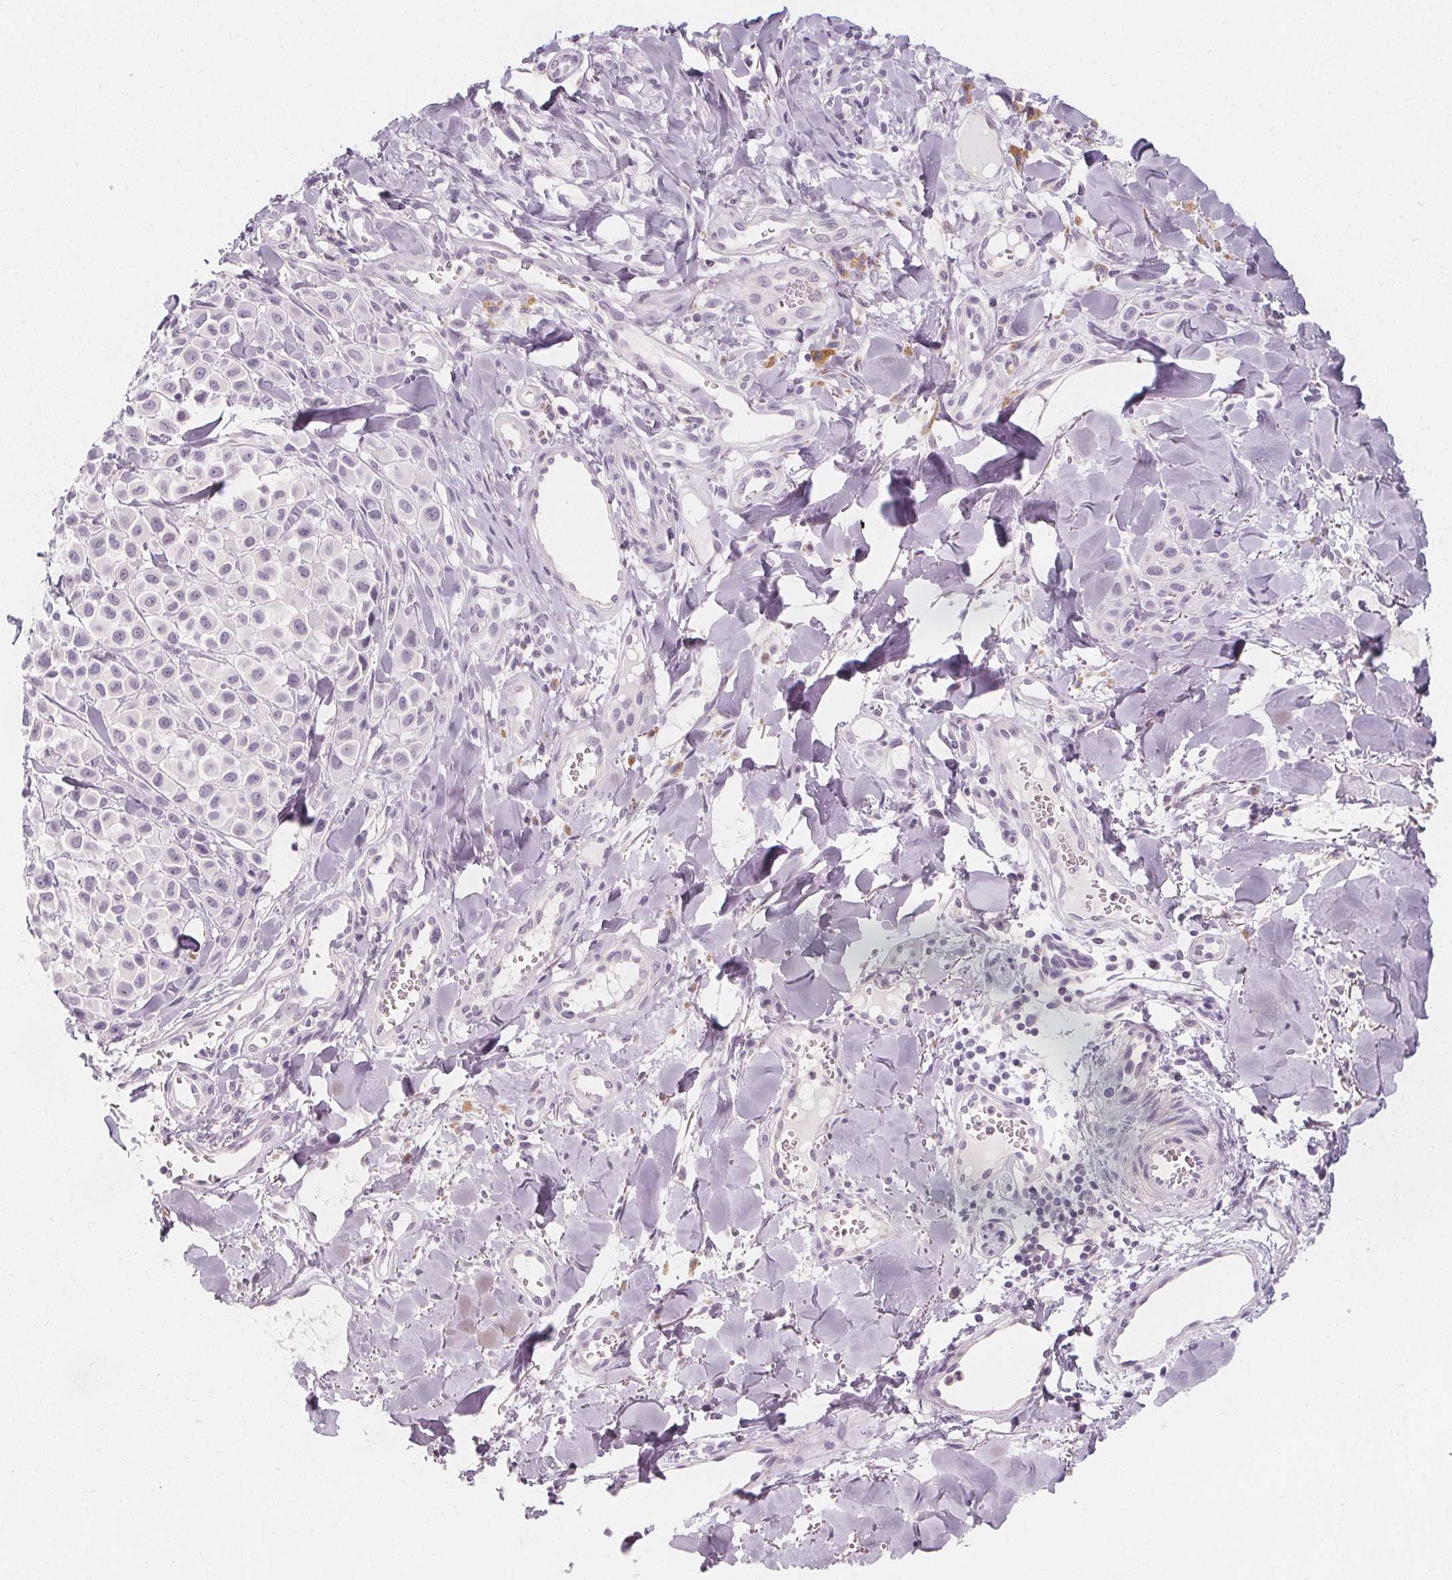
{"staining": {"intensity": "negative", "quantity": "none", "location": "none"}, "tissue": "melanoma", "cell_type": "Tumor cells", "image_type": "cancer", "snomed": [{"axis": "morphology", "description": "Malignant melanoma, NOS"}, {"axis": "topography", "description": "Skin"}], "caption": "A histopathology image of human malignant melanoma is negative for staining in tumor cells. (IHC, brightfield microscopy, high magnification).", "gene": "UGP2", "patient": {"sex": "male", "age": 77}}